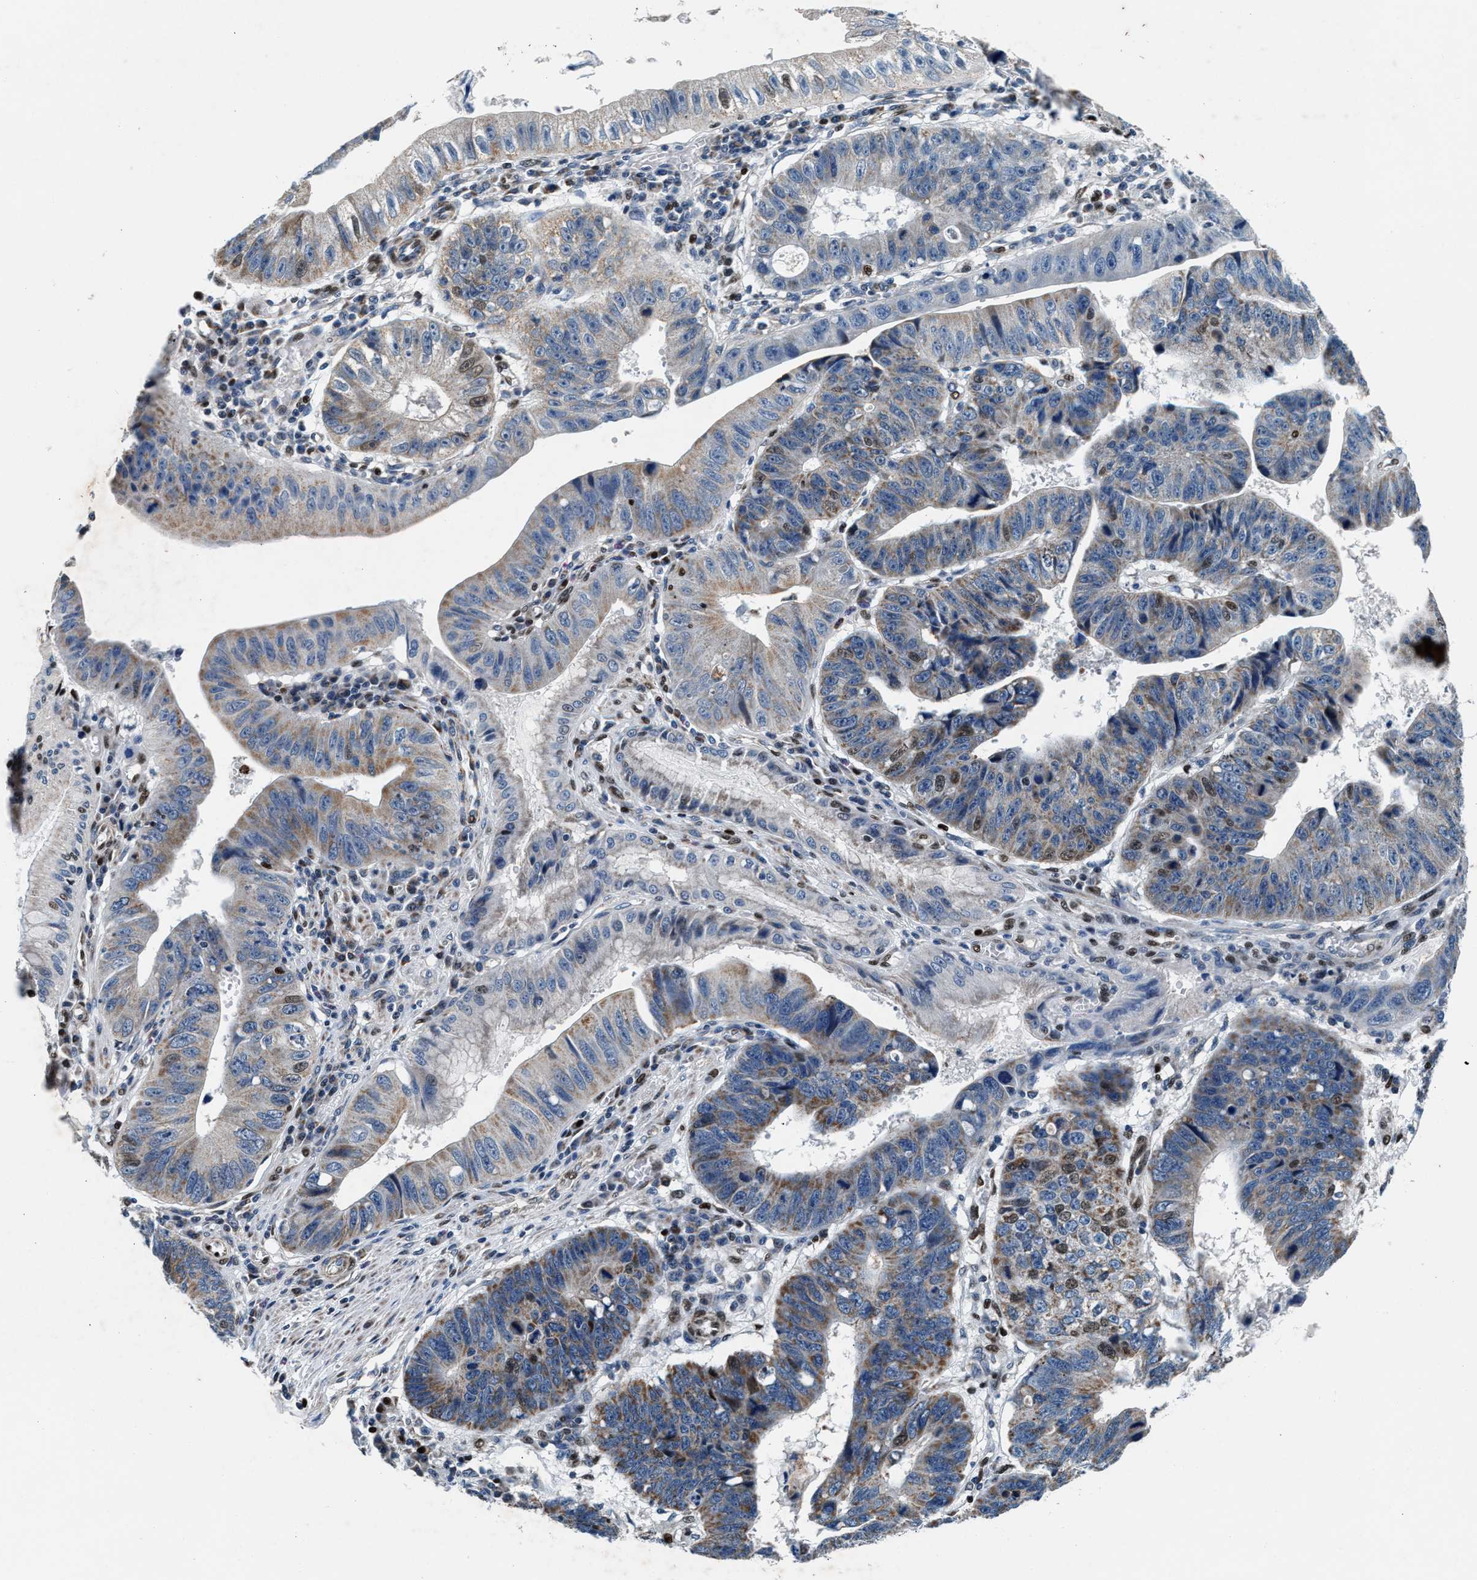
{"staining": {"intensity": "moderate", "quantity": ">75%", "location": "cytoplasmic/membranous"}, "tissue": "stomach cancer", "cell_type": "Tumor cells", "image_type": "cancer", "snomed": [{"axis": "morphology", "description": "Adenocarcinoma, NOS"}, {"axis": "topography", "description": "Stomach"}], "caption": "Protein expression analysis of human stomach cancer (adenocarcinoma) reveals moderate cytoplasmic/membranous expression in about >75% of tumor cells. The staining is performed using DAB brown chromogen to label protein expression. The nuclei are counter-stained blue using hematoxylin.", "gene": "PRRC2B", "patient": {"sex": "male", "age": 59}}